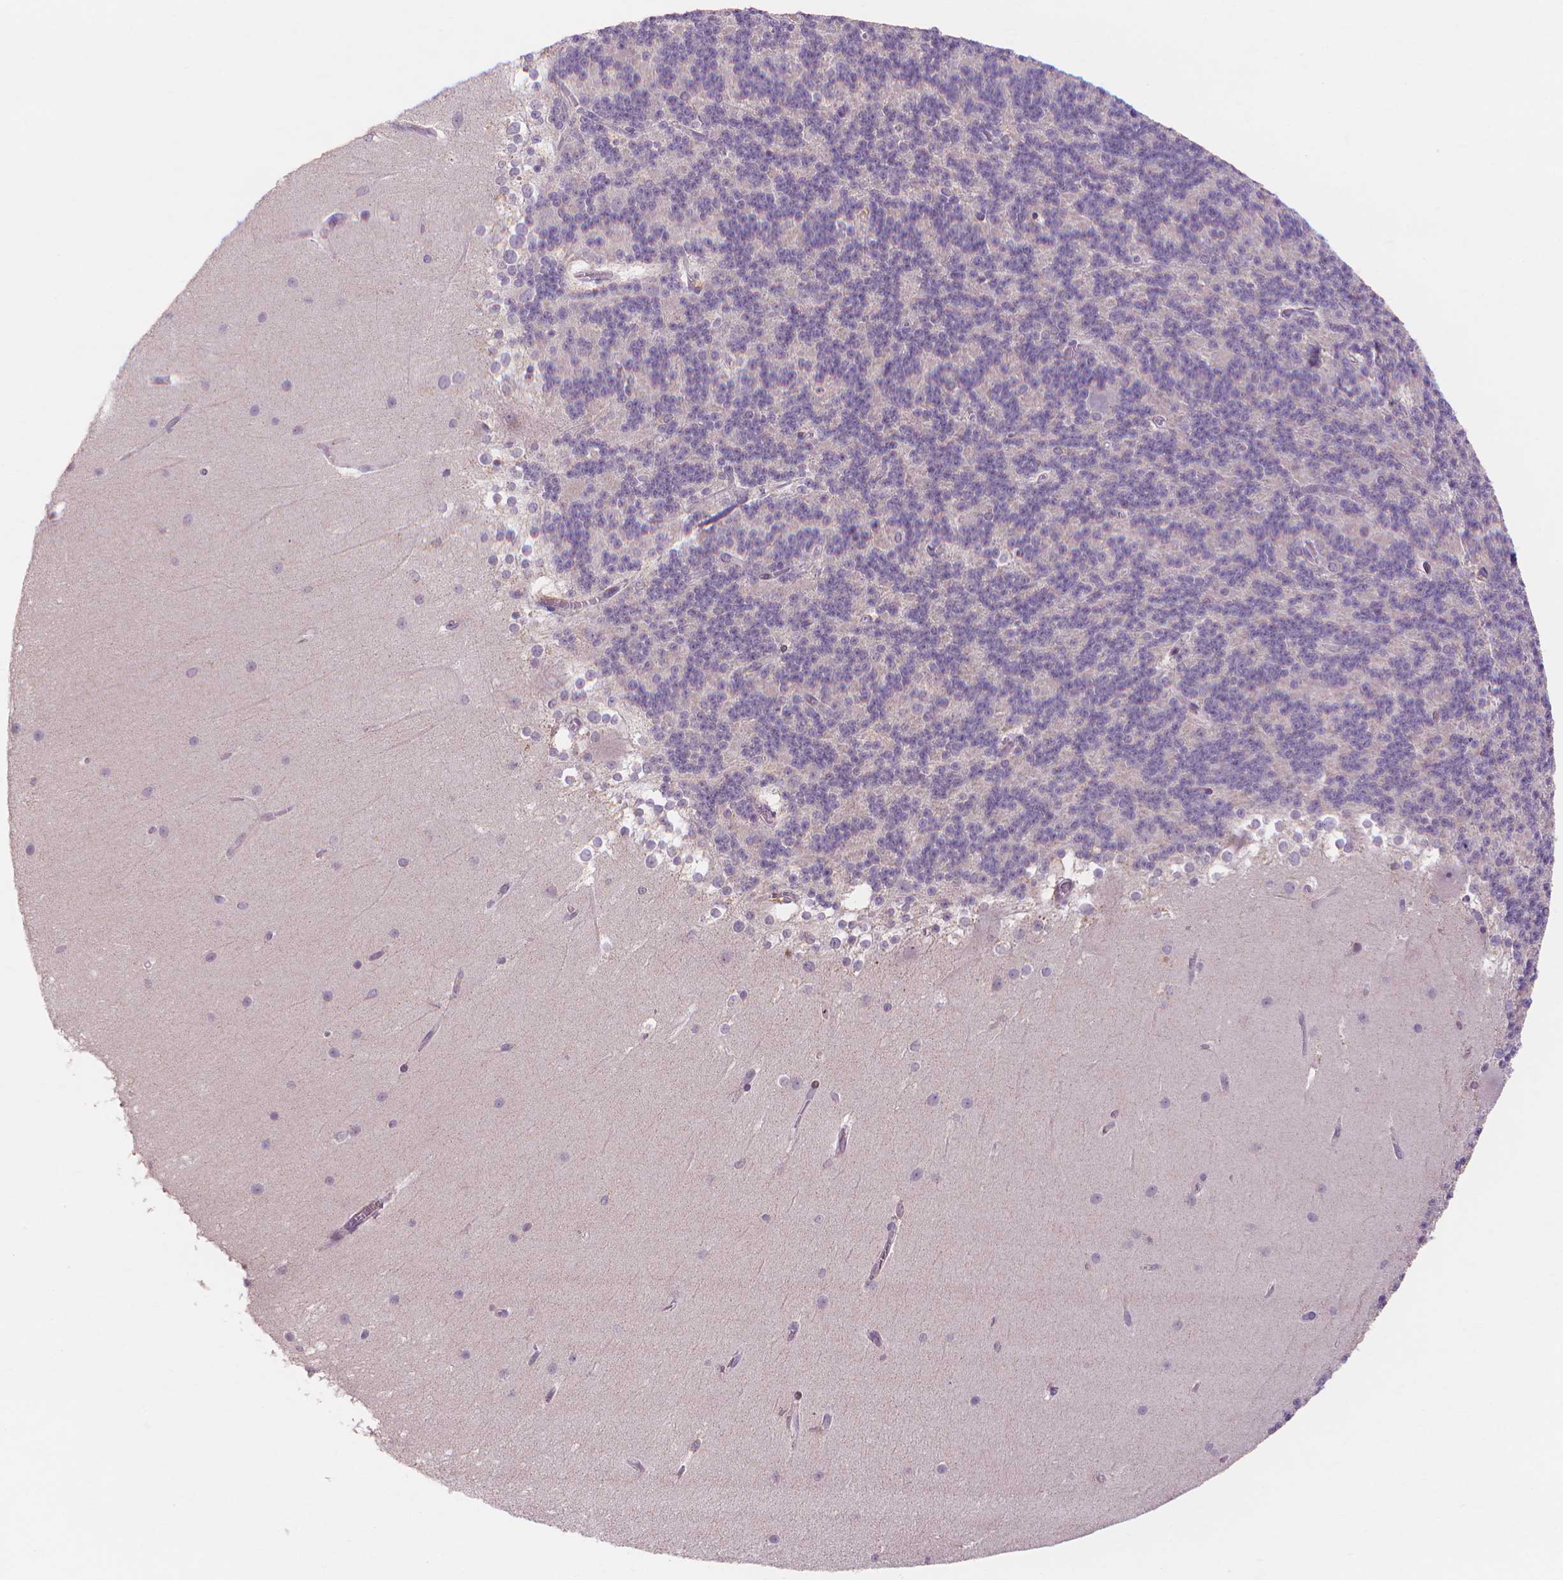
{"staining": {"intensity": "negative", "quantity": "none", "location": "none"}, "tissue": "cerebellum", "cell_type": "Cells in granular layer", "image_type": "normal", "snomed": [{"axis": "morphology", "description": "Normal tissue, NOS"}, {"axis": "topography", "description": "Cerebellum"}], "caption": "This image is of benign cerebellum stained with IHC to label a protein in brown with the nuclei are counter-stained blue. There is no positivity in cells in granular layer.", "gene": "PRDM13", "patient": {"sex": "female", "age": 19}}